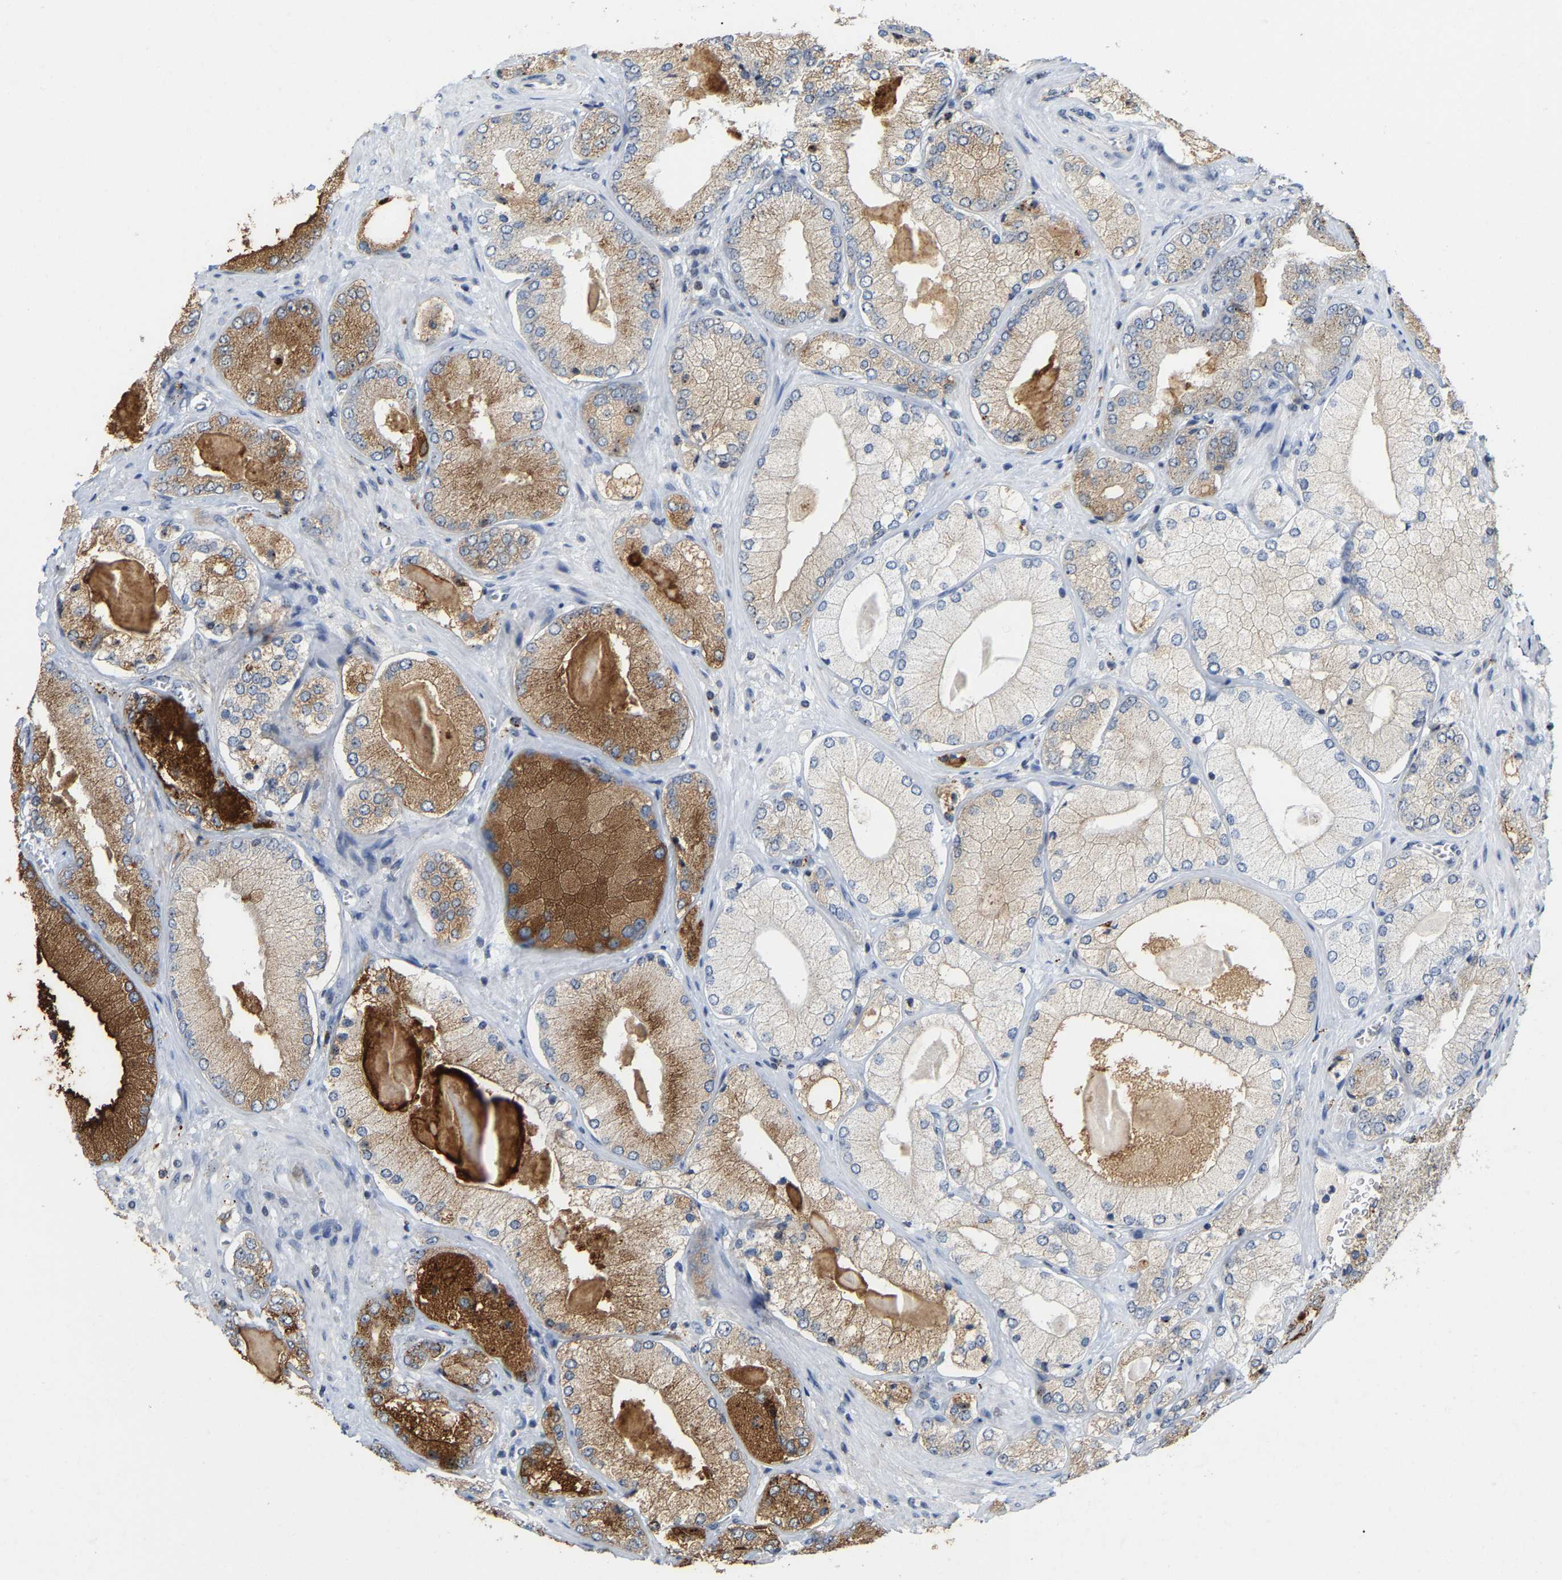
{"staining": {"intensity": "strong", "quantity": "<25%", "location": "cytoplasmic/membranous"}, "tissue": "prostate cancer", "cell_type": "Tumor cells", "image_type": "cancer", "snomed": [{"axis": "morphology", "description": "Adenocarcinoma, Low grade"}, {"axis": "topography", "description": "Prostate"}], "caption": "About <25% of tumor cells in prostate adenocarcinoma (low-grade) demonstrate strong cytoplasmic/membranous protein positivity as visualized by brown immunohistochemical staining.", "gene": "NOP58", "patient": {"sex": "male", "age": 65}}